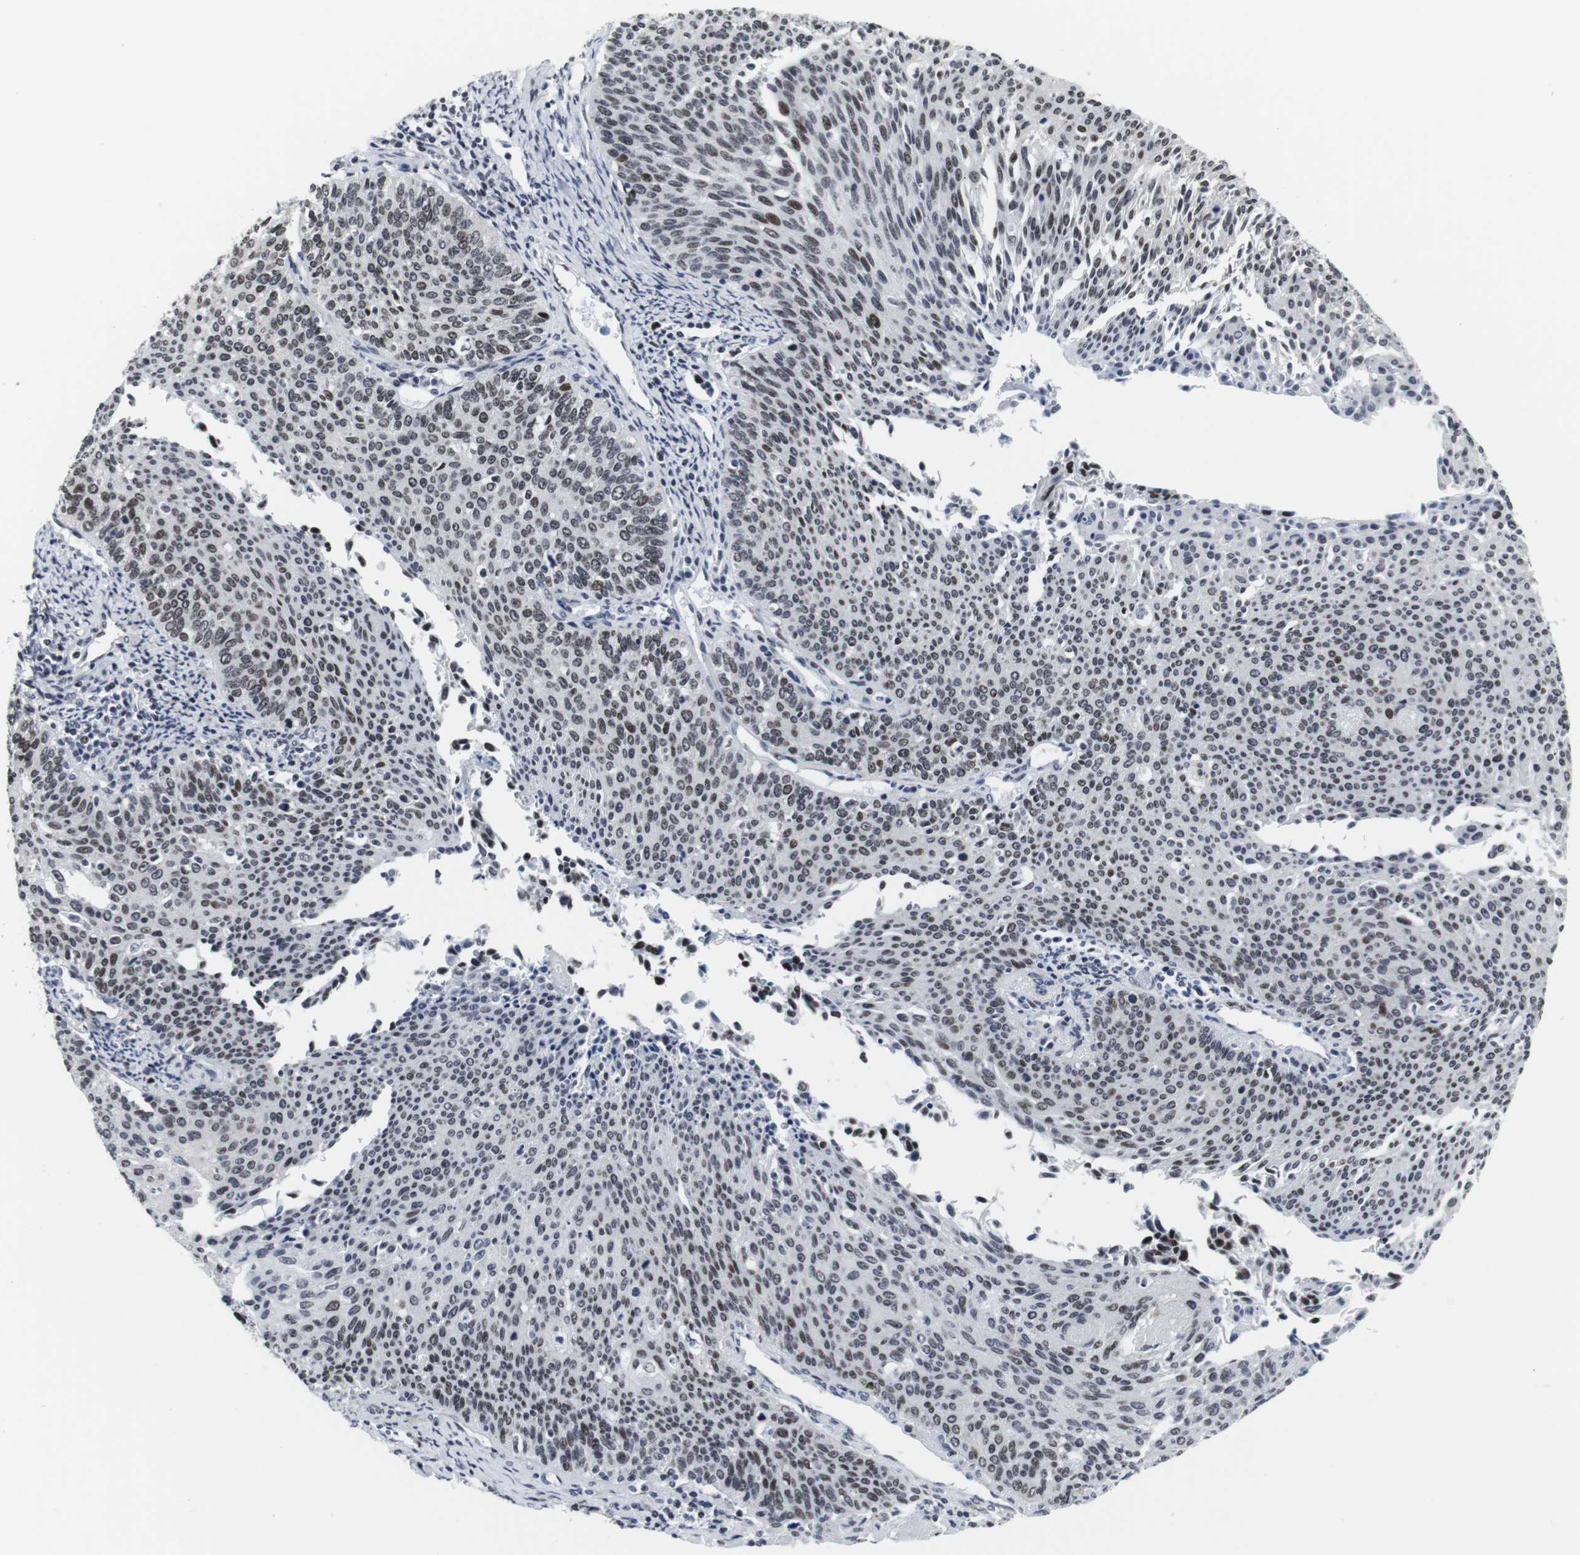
{"staining": {"intensity": "moderate", "quantity": ">75%", "location": "nuclear"}, "tissue": "cervical cancer", "cell_type": "Tumor cells", "image_type": "cancer", "snomed": [{"axis": "morphology", "description": "Squamous cell carcinoma, NOS"}, {"axis": "topography", "description": "Cervix"}], "caption": "Immunohistochemistry (DAB (3,3'-diaminobenzidine)) staining of cervical cancer demonstrates moderate nuclear protein expression in approximately >75% of tumor cells.", "gene": "MLH1", "patient": {"sex": "female", "age": 55}}